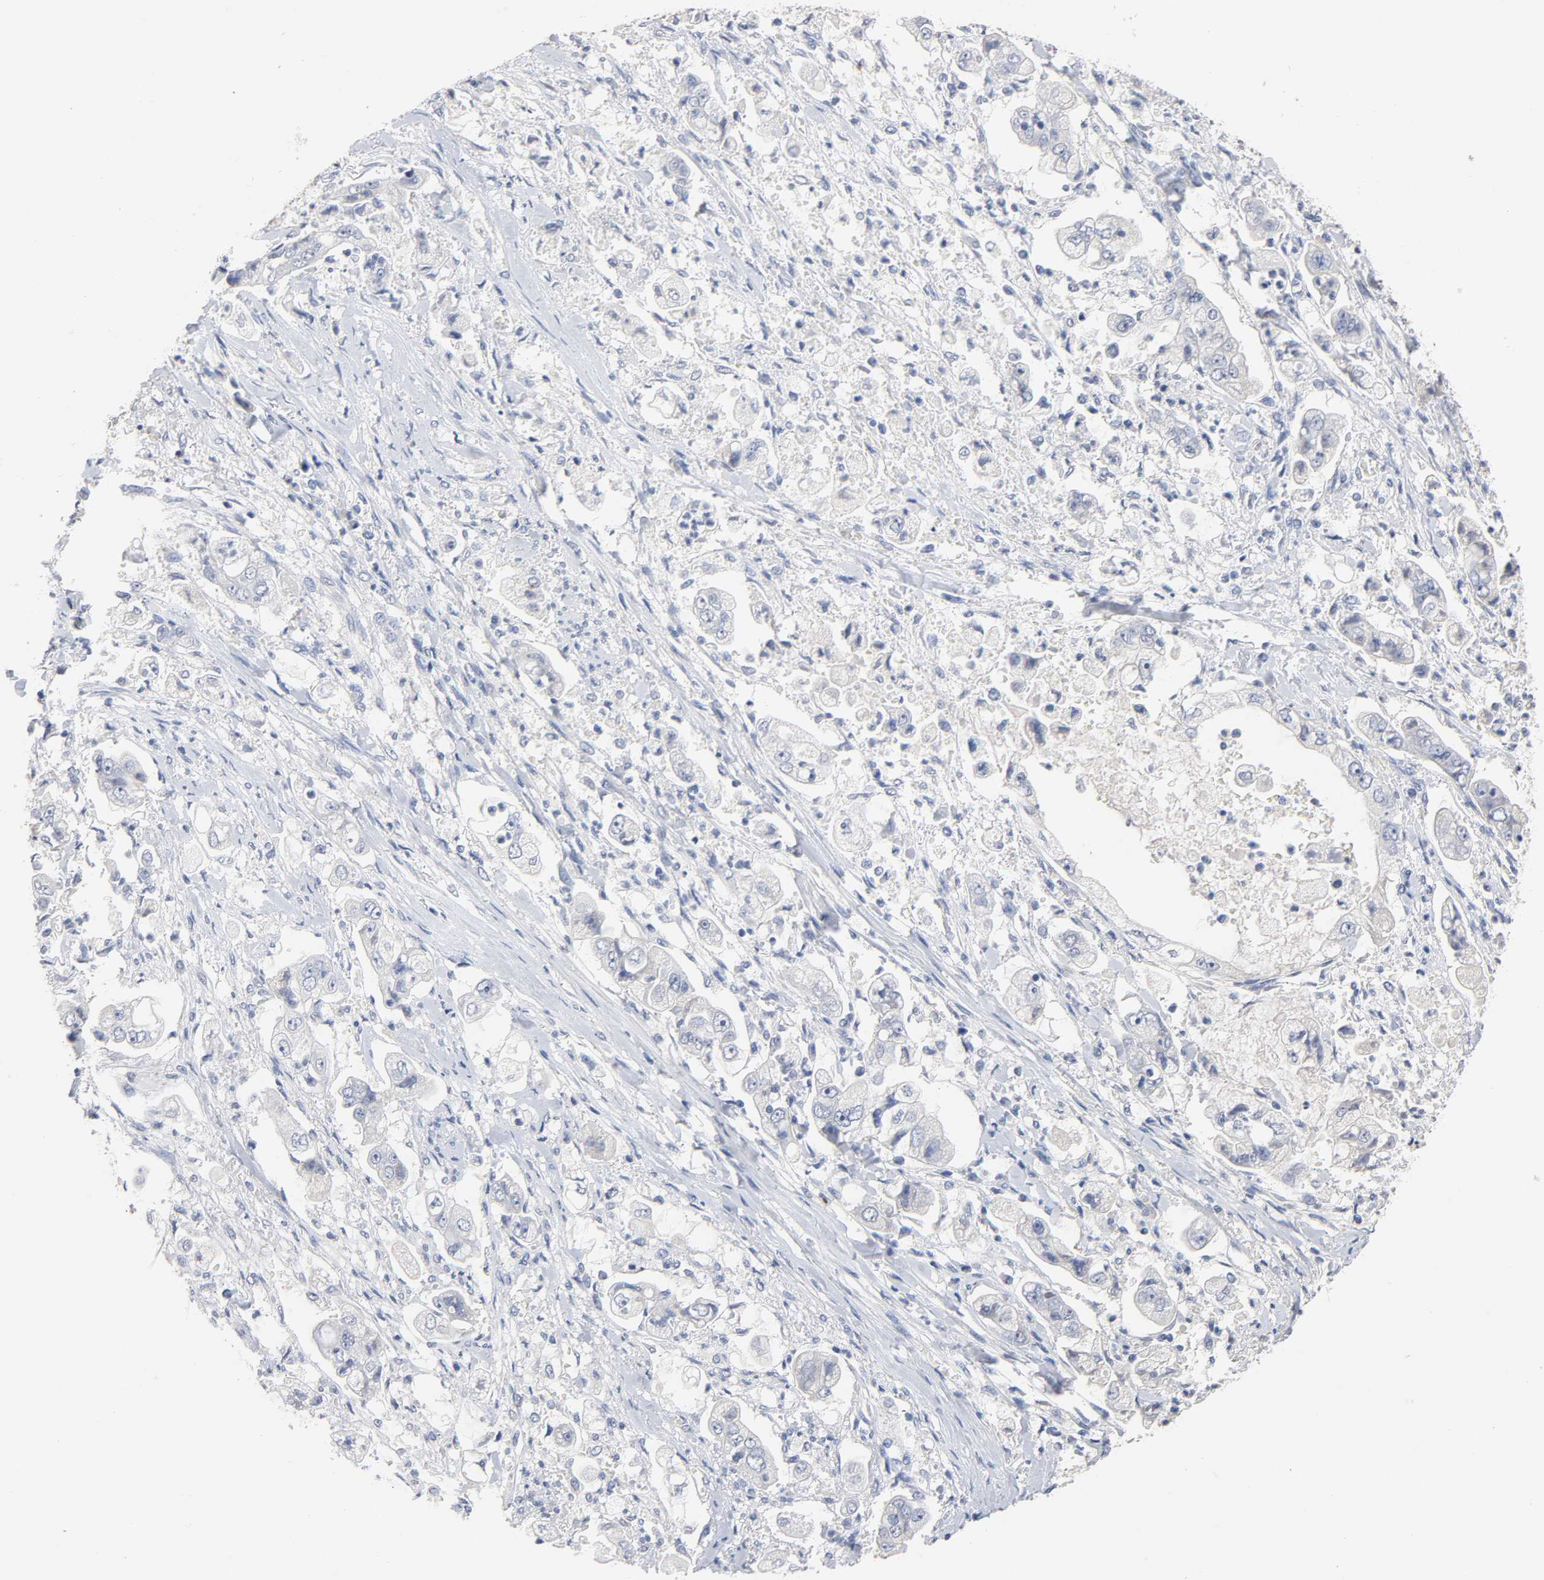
{"staining": {"intensity": "negative", "quantity": "none", "location": "none"}, "tissue": "stomach cancer", "cell_type": "Tumor cells", "image_type": "cancer", "snomed": [{"axis": "morphology", "description": "Adenocarcinoma, NOS"}, {"axis": "topography", "description": "Stomach"}], "caption": "A micrograph of human stomach adenocarcinoma is negative for staining in tumor cells. (DAB immunohistochemistry (IHC), high magnification).", "gene": "ZCCHC13", "patient": {"sex": "male", "age": 62}}